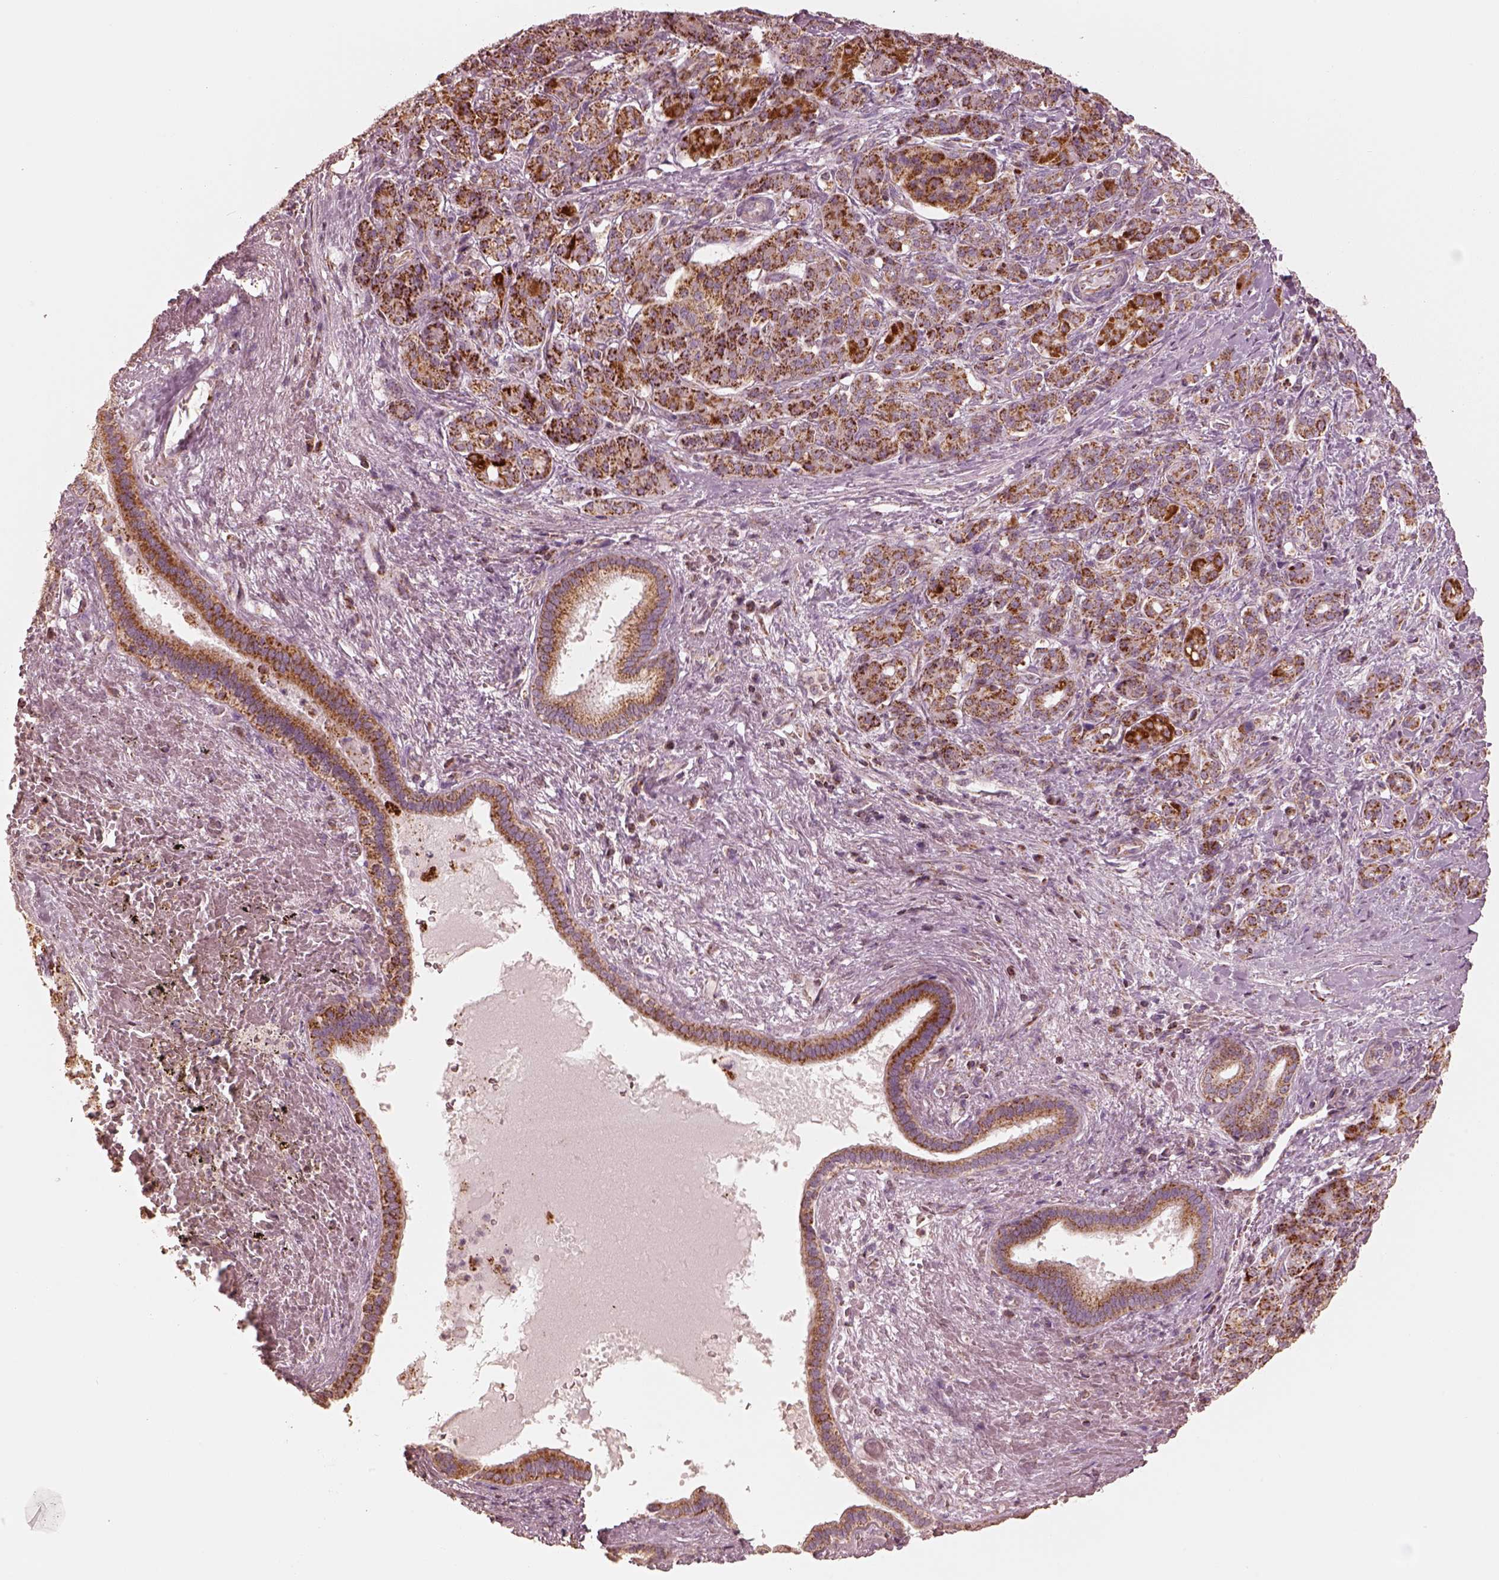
{"staining": {"intensity": "strong", "quantity": ">75%", "location": "cytoplasmic/membranous"}, "tissue": "pancreatic cancer", "cell_type": "Tumor cells", "image_type": "cancer", "snomed": [{"axis": "morphology", "description": "Normal tissue, NOS"}, {"axis": "morphology", "description": "Inflammation, NOS"}, {"axis": "morphology", "description": "Adenocarcinoma, NOS"}, {"axis": "topography", "description": "Pancreas"}], "caption": "The immunohistochemical stain shows strong cytoplasmic/membranous staining in tumor cells of pancreatic adenocarcinoma tissue.", "gene": "ENTPD6", "patient": {"sex": "male", "age": 57}}